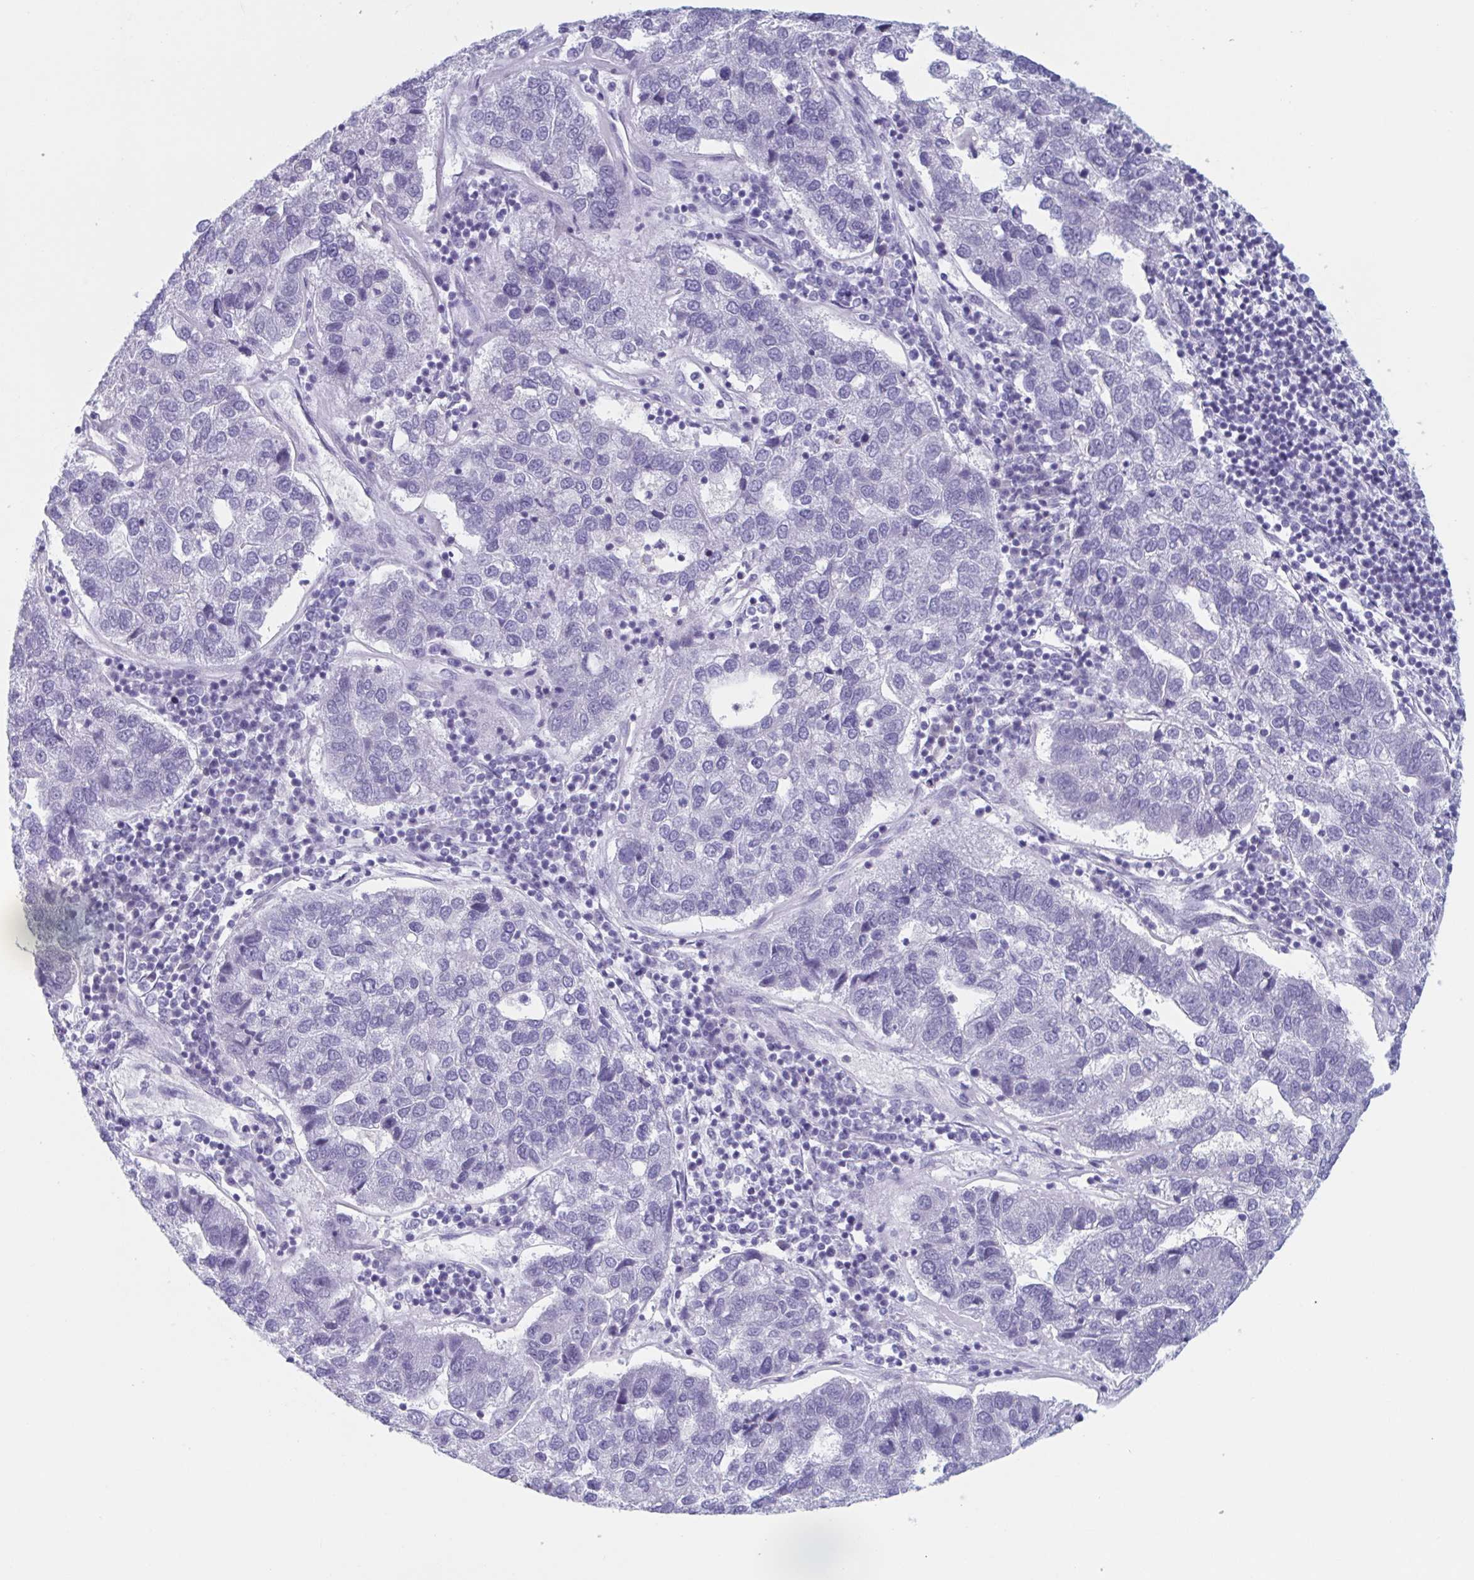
{"staining": {"intensity": "negative", "quantity": "none", "location": "none"}, "tissue": "pancreatic cancer", "cell_type": "Tumor cells", "image_type": "cancer", "snomed": [{"axis": "morphology", "description": "Adenocarcinoma, NOS"}, {"axis": "topography", "description": "Pancreas"}], "caption": "Protein analysis of pancreatic cancer (adenocarcinoma) exhibits no significant staining in tumor cells. Brightfield microscopy of immunohistochemistry (IHC) stained with DAB (3,3'-diaminobenzidine) (brown) and hematoxylin (blue), captured at high magnification.", "gene": "HSD11B2", "patient": {"sex": "female", "age": 61}}